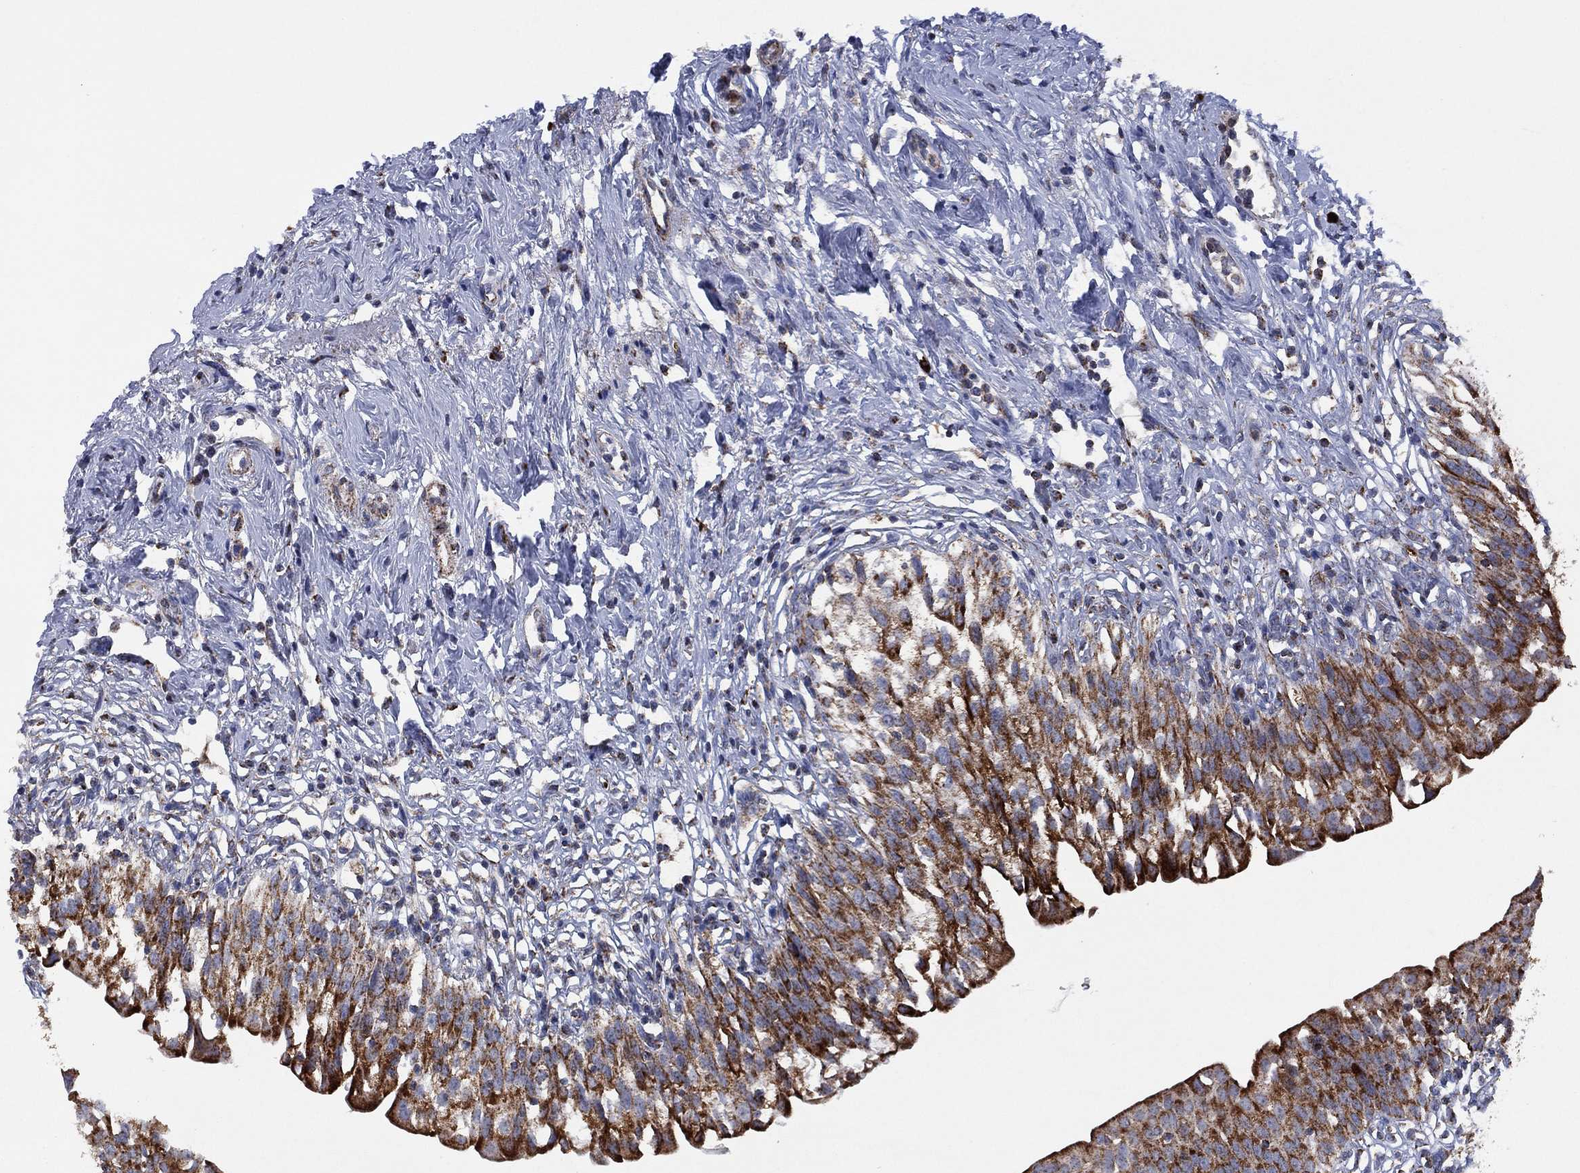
{"staining": {"intensity": "strong", "quantity": "25%-75%", "location": "cytoplasmic/membranous"}, "tissue": "urinary bladder", "cell_type": "Urothelial cells", "image_type": "normal", "snomed": [{"axis": "morphology", "description": "Normal tissue, NOS"}, {"axis": "topography", "description": "Urinary bladder"}], "caption": "A photomicrograph of urinary bladder stained for a protein shows strong cytoplasmic/membranous brown staining in urothelial cells.", "gene": "PPP2R5A", "patient": {"sex": "male", "age": 76}}